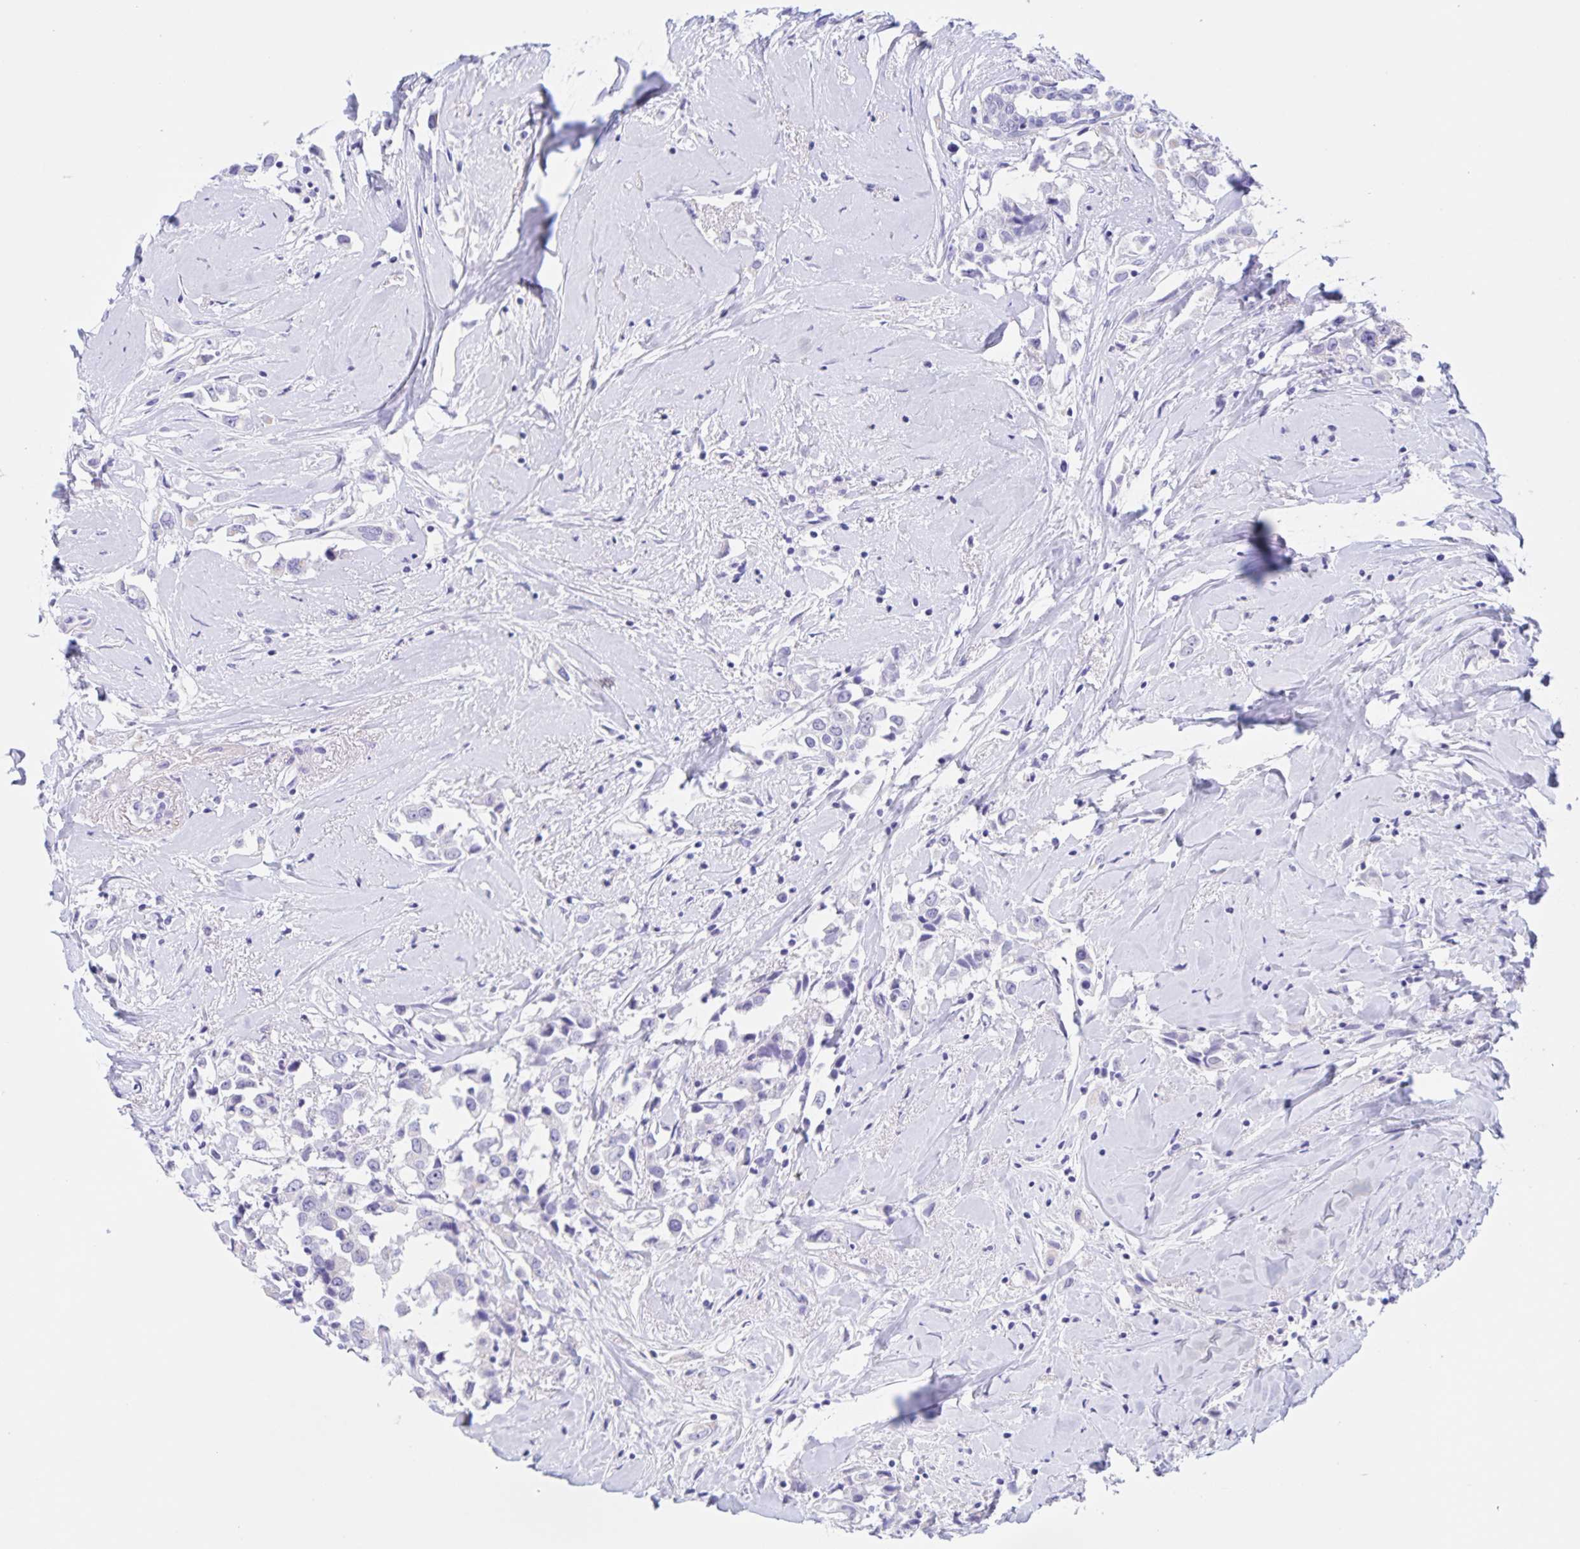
{"staining": {"intensity": "negative", "quantity": "none", "location": "none"}, "tissue": "breast cancer", "cell_type": "Tumor cells", "image_type": "cancer", "snomed": [{"axis": "morphology", "description": "Duct carcinoma"}, {"axis": "topography", "description": "Breast"}], "caption": "Human breast intraductal carcinoma stained for a protein using immunohistochemistry (IHC) demonstrates no staining in tumor cells.", "gene": "TGIF2LX", "patient": {"sex": "female", "age": 61}}